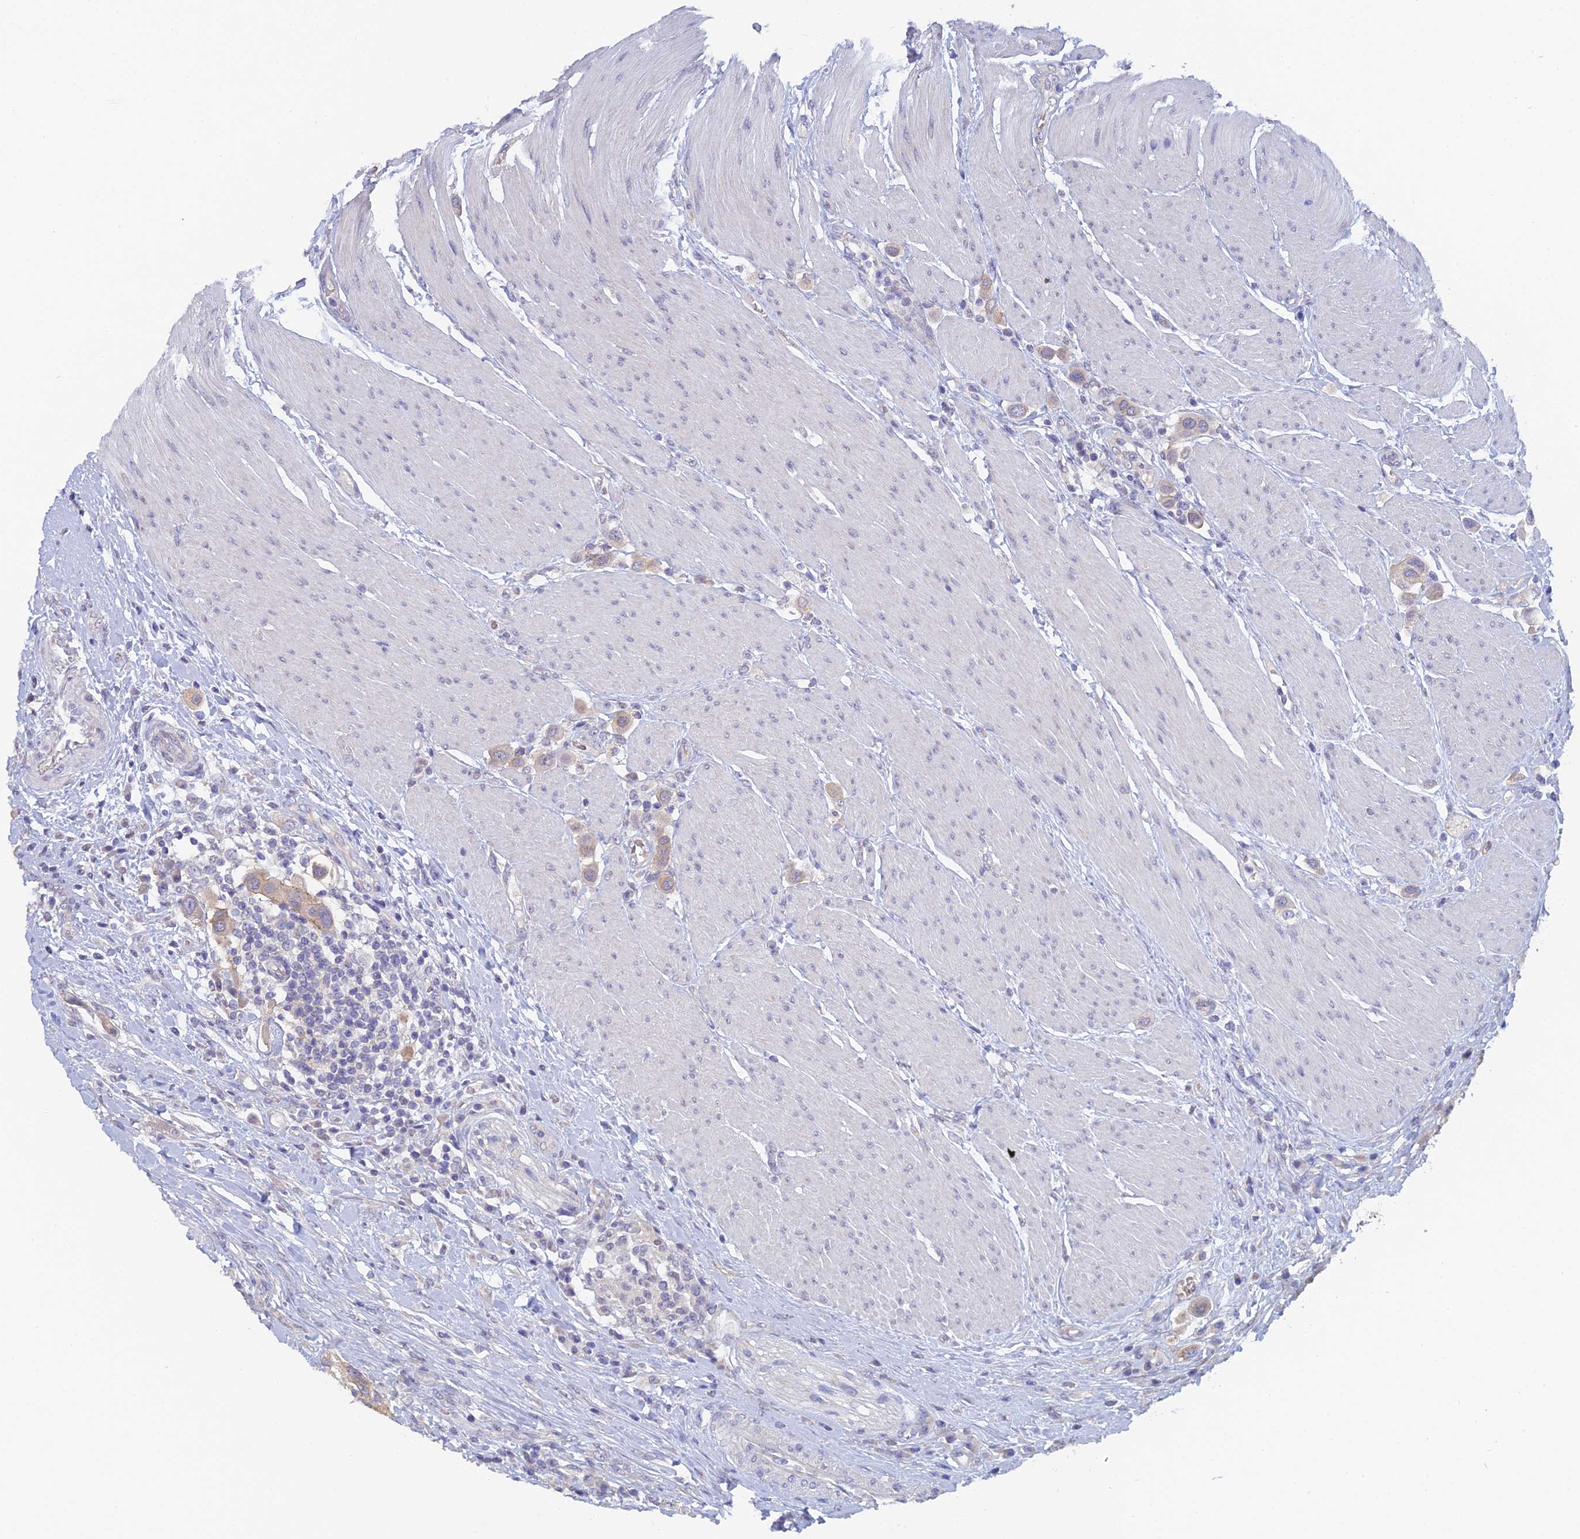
{"staining": {"intensity": "weak", "quantity": "25%-75%", "location": "cytoplasmic/membranous"}, "tissue": "urothelial cancer", "cell_type": "Tumor cells", "image_type": "cancer", "snomed": [{"axis": "morphology", "description": "Urothelial carcinoma, High grade"}, {"axis": "topography", "description": "Urinary bladder"}], "caption": "Tumor cells reveal low levels of weak cytoplasmic/membranous positivity in about 25%-75% of cells in human high-grade urothelial carcinoma.", "gene": "GIPC1", "patient": {"sex": "male", "age": 50}}